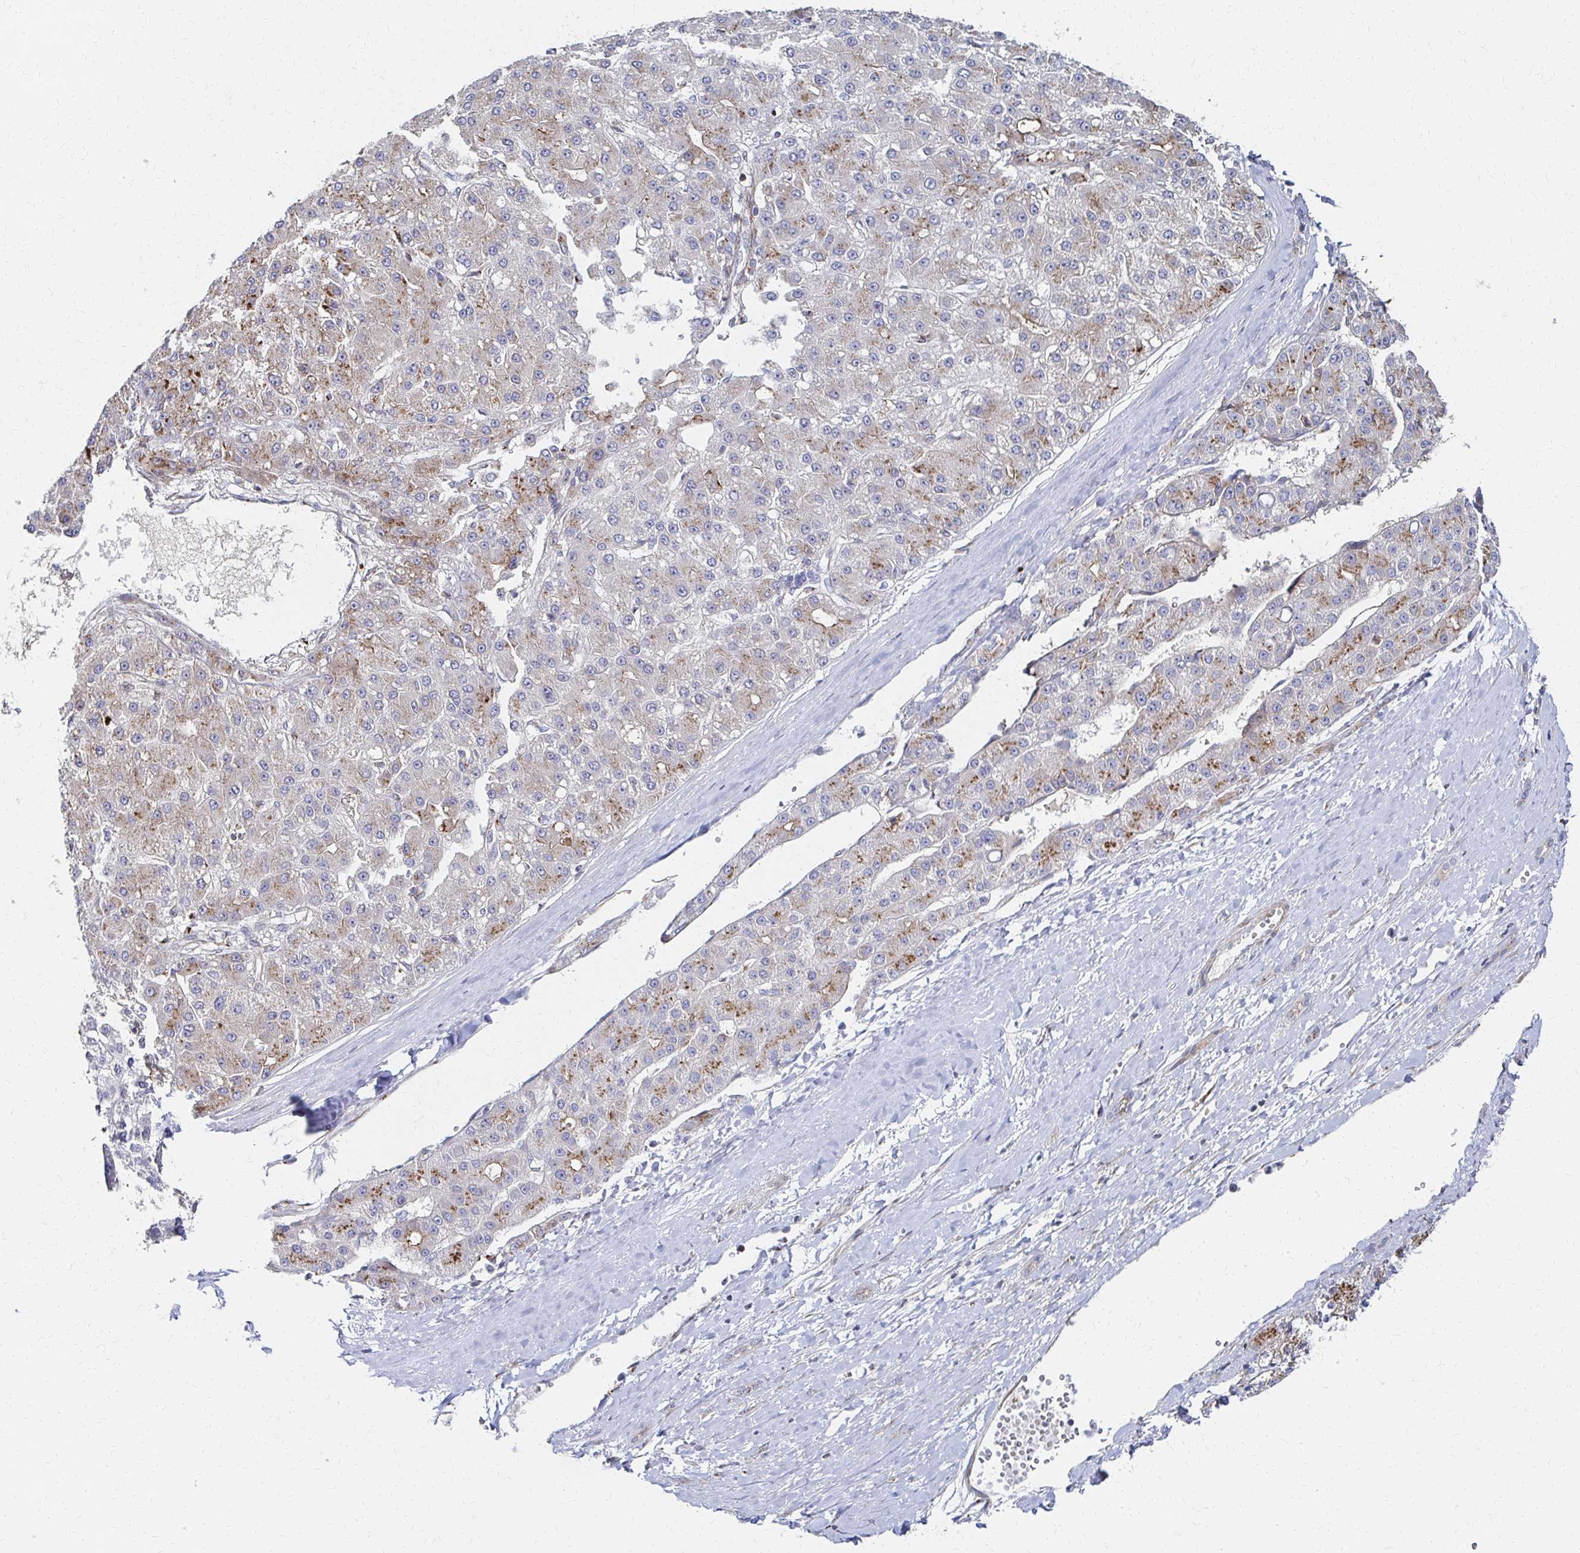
{"staining": {"intensity": "moderate", "quantity": "25%-75%", "location": "cytoplasmic/membranous"}, "tissue": "liver cancer", "cell_type": "Tumor cells", "image_type": "cancer", "snomed": [{"axis": "morphology", "description": "Carcinoma, Hepatocellular, NOS"}, {"axis": "topography", "description": "Liver"}], "caption": "About 25%-75% of tumor cells in human hepatocellular carcinoma (liver) display moderate cytoplasmic/membranous protein positivity as visualized by brown immunohistochemical staining.", "gene": "MAN1A1", "patient": {"sex": "male", "age": 67}}